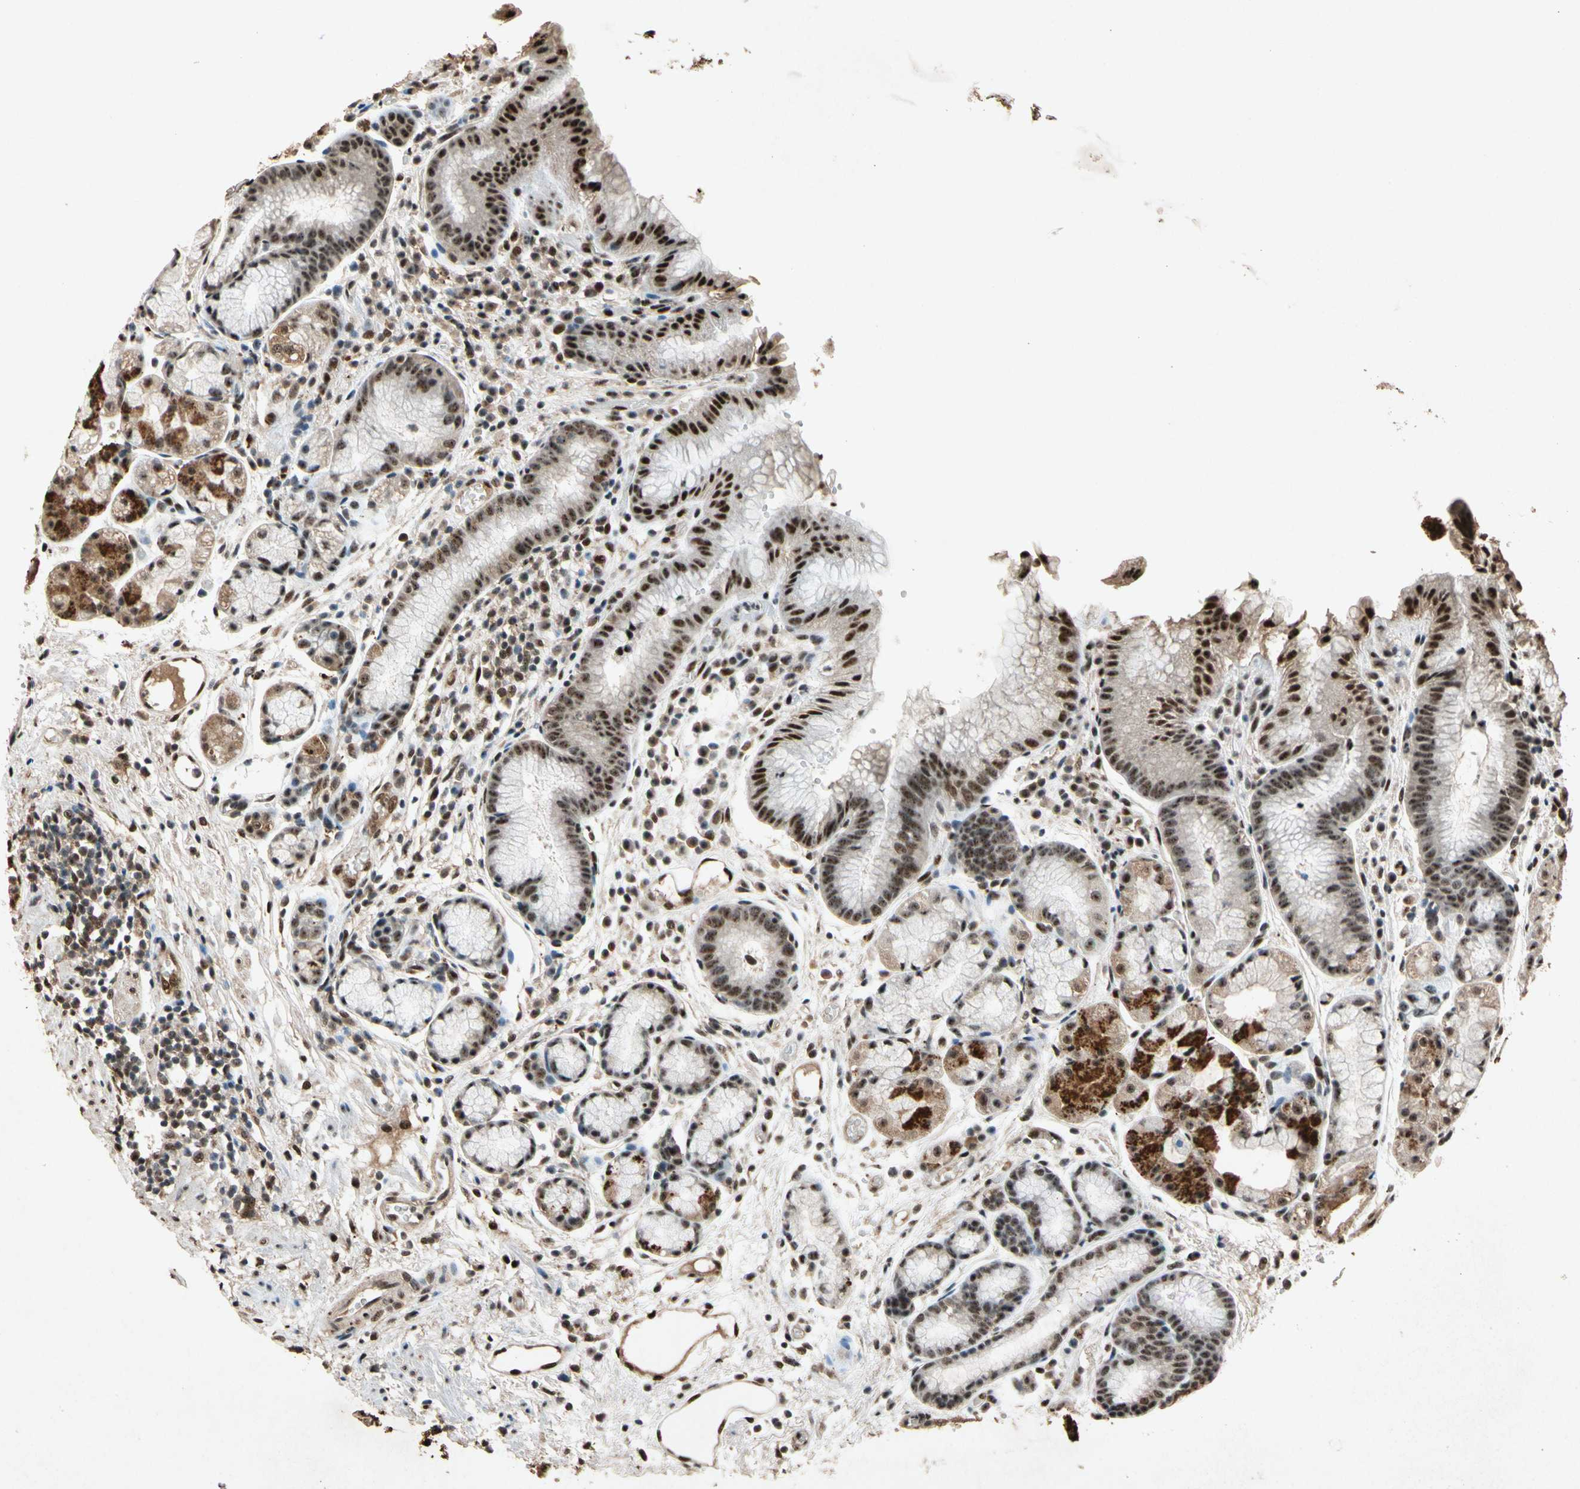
{"staining": {"intensity": "strong", "quantity": "25%-75%", "location": "cytoplasmic/membranous,nuclear"}, "tissue": "stomach", "cell_type": "Glandular cells", "image_type": "normal", "snomed": [{"axis": "morphology", "description": "Normal tissue, NOS"}, {"axis": "topography", "description": "Stomach, upper"}], "caption": "Brown immunohistochemical staining in unremarkable human stomach shows strong cytoplasmic/membranous,nuclear staining in approximately 25%-75% of glandular cells.", "gene": "PML", "patient": {"sex": "male", "age": 72}}